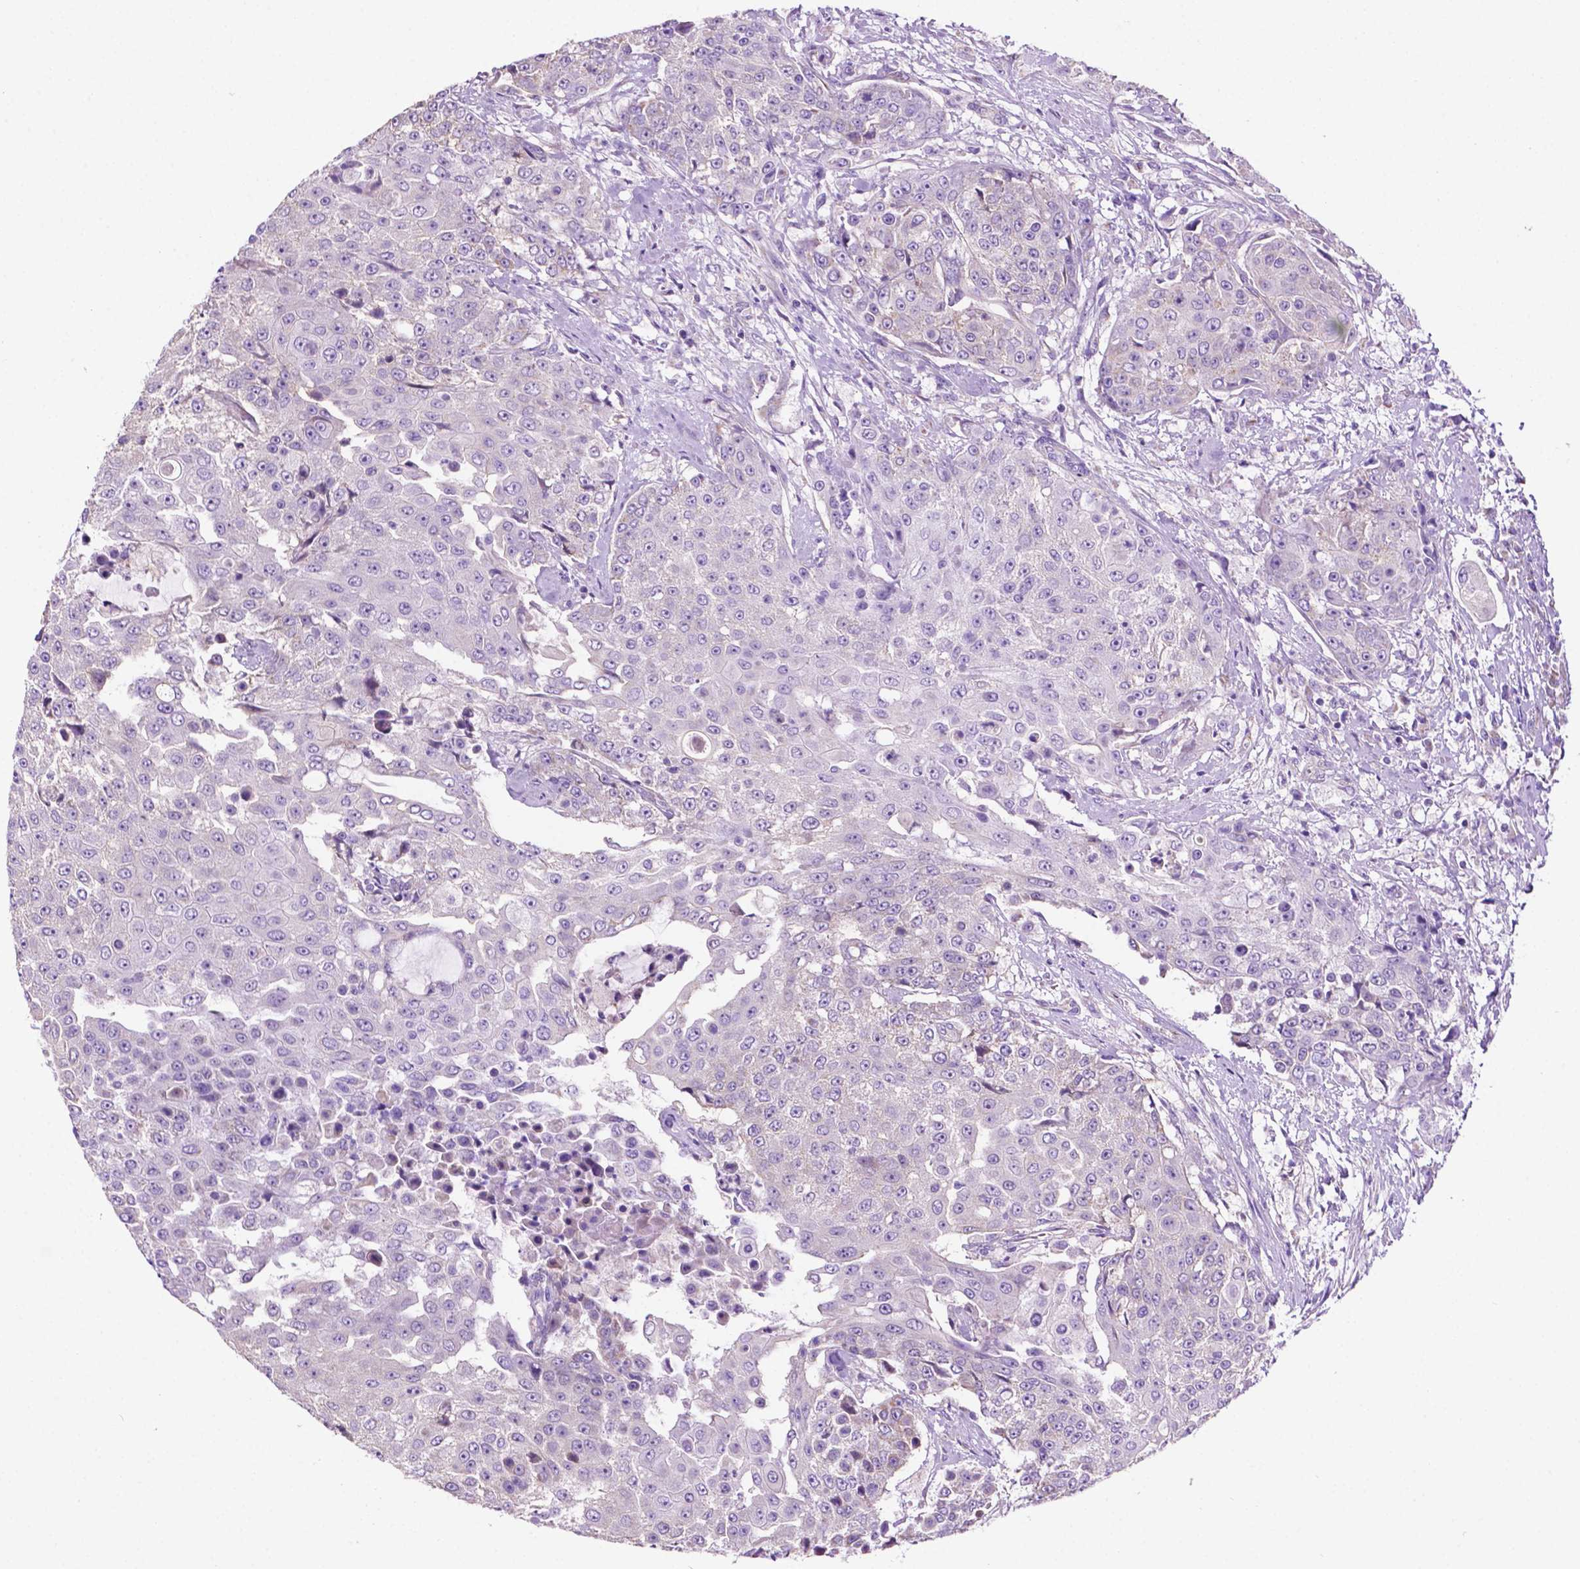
{"staining": {"intensity": "negative", "quantity": "none", "location": "none"}, "tissue": "urothelial cancer", "cell_type": "Tumor cells", "image_type": "cancer", "snomed": [{"axis": "morphology", "description": "Urothelial carcinoma, High grade"}, {"axis": "topography", "description": "Urinary bladder"}], "caption": "DAB (3,3'-diaminobenzidine) immunohistochemical staining of human urothelial carcinoma (high-grade) shows no significant positivity in tumor cells.", "gene": "PHYHIP", "patient": {"sex": "female", "age": 63}}